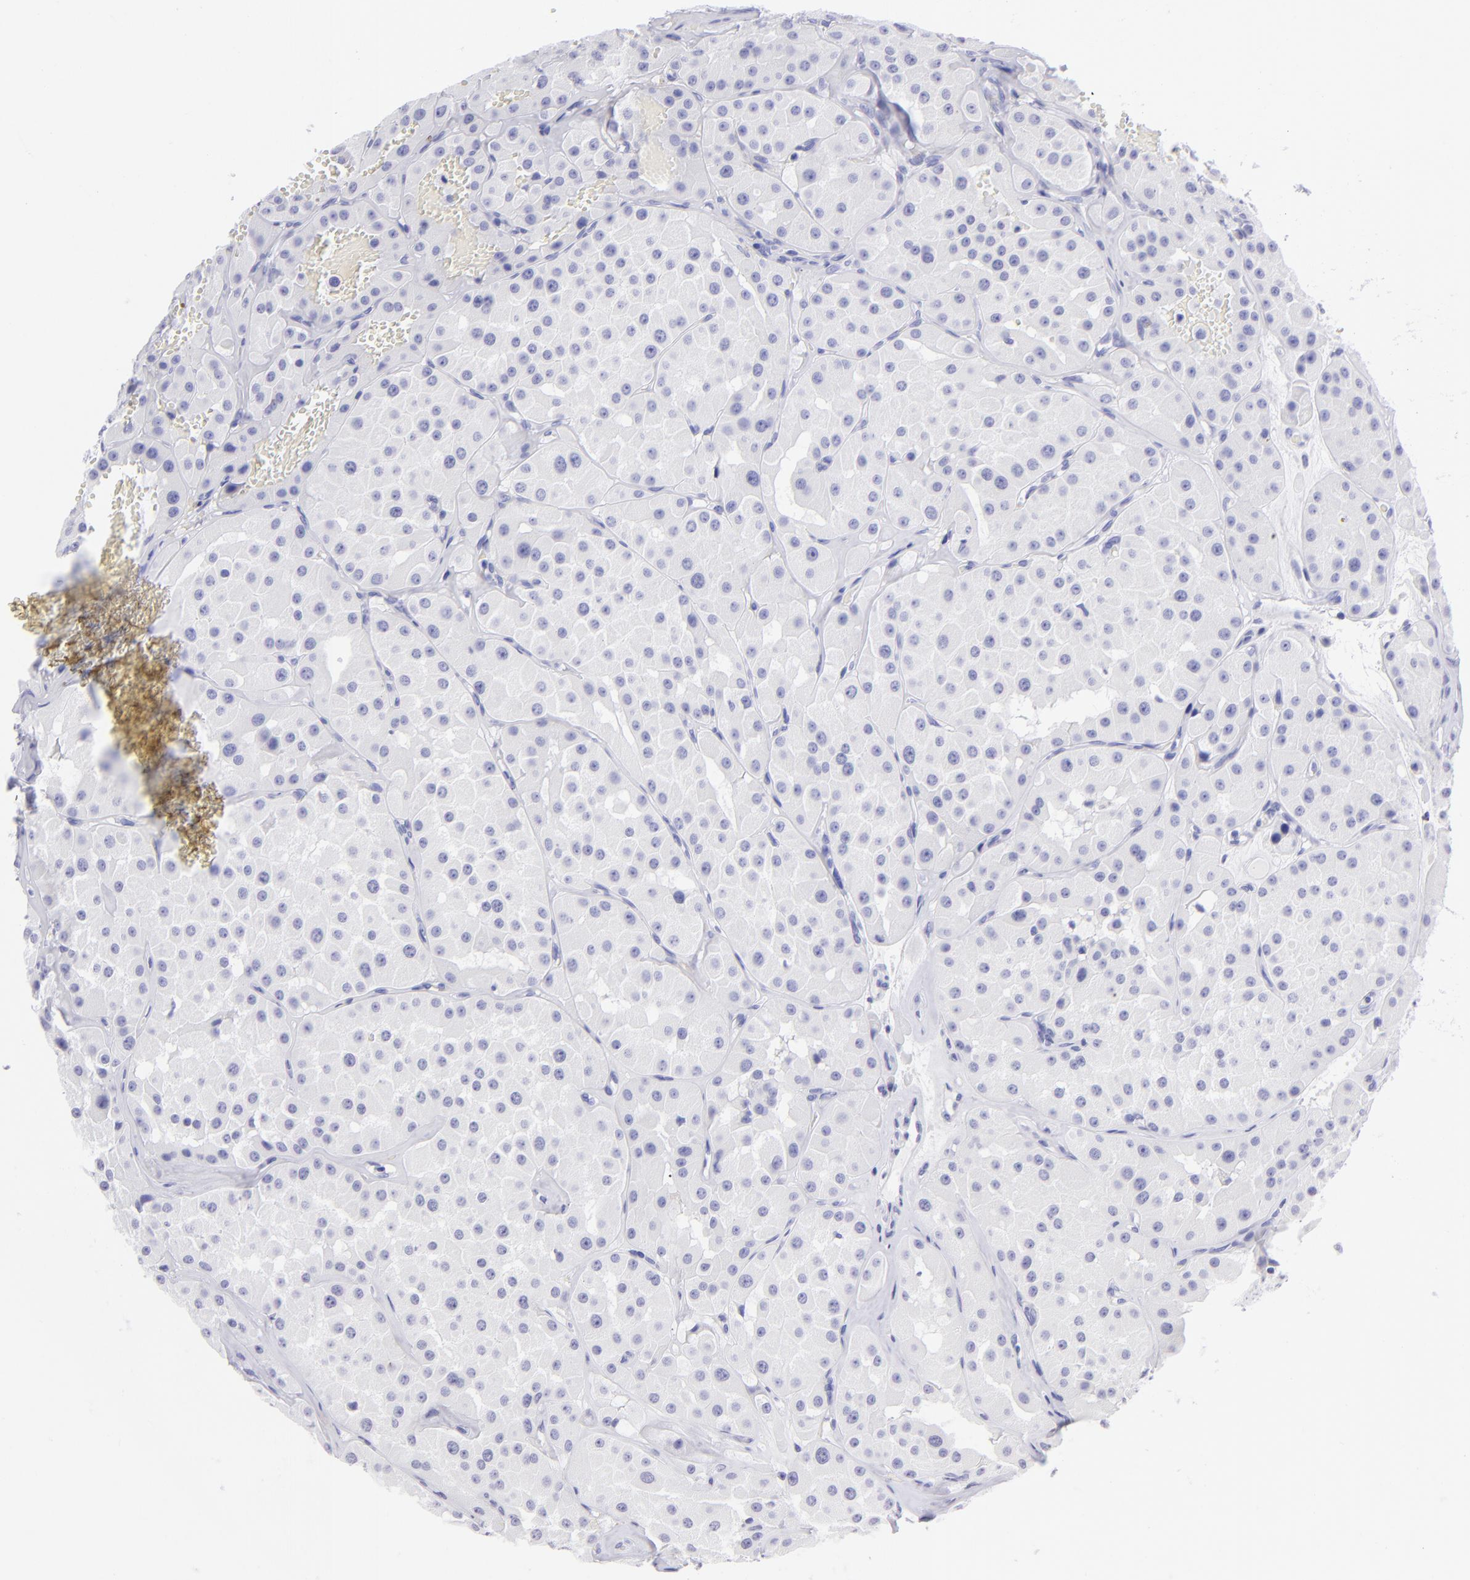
{"staining": {"intensity": "negative", "quantity": "none", "location": "none"}, "tissue": "renal cancer", "cell_type": "Tumor cells", "image_type": "cancer", "snomed": [{"axis": "morphology", "description": "Adenocarcinoma, uncertain malignant potential"}, {"axis": "topography", "description": "Kidney"}], "caption": "Immunohistochemistry of renal adenocarcinoma,  uncertain malignant potential demonstrates no staining in tumor cells. (Stains: DAB IHC with hematoxylin counter stain, Microscopy: brightfield microscopy at high magnification).", "gene": "SLC1A3", "patient": {"sex": "male", "age": 63}}